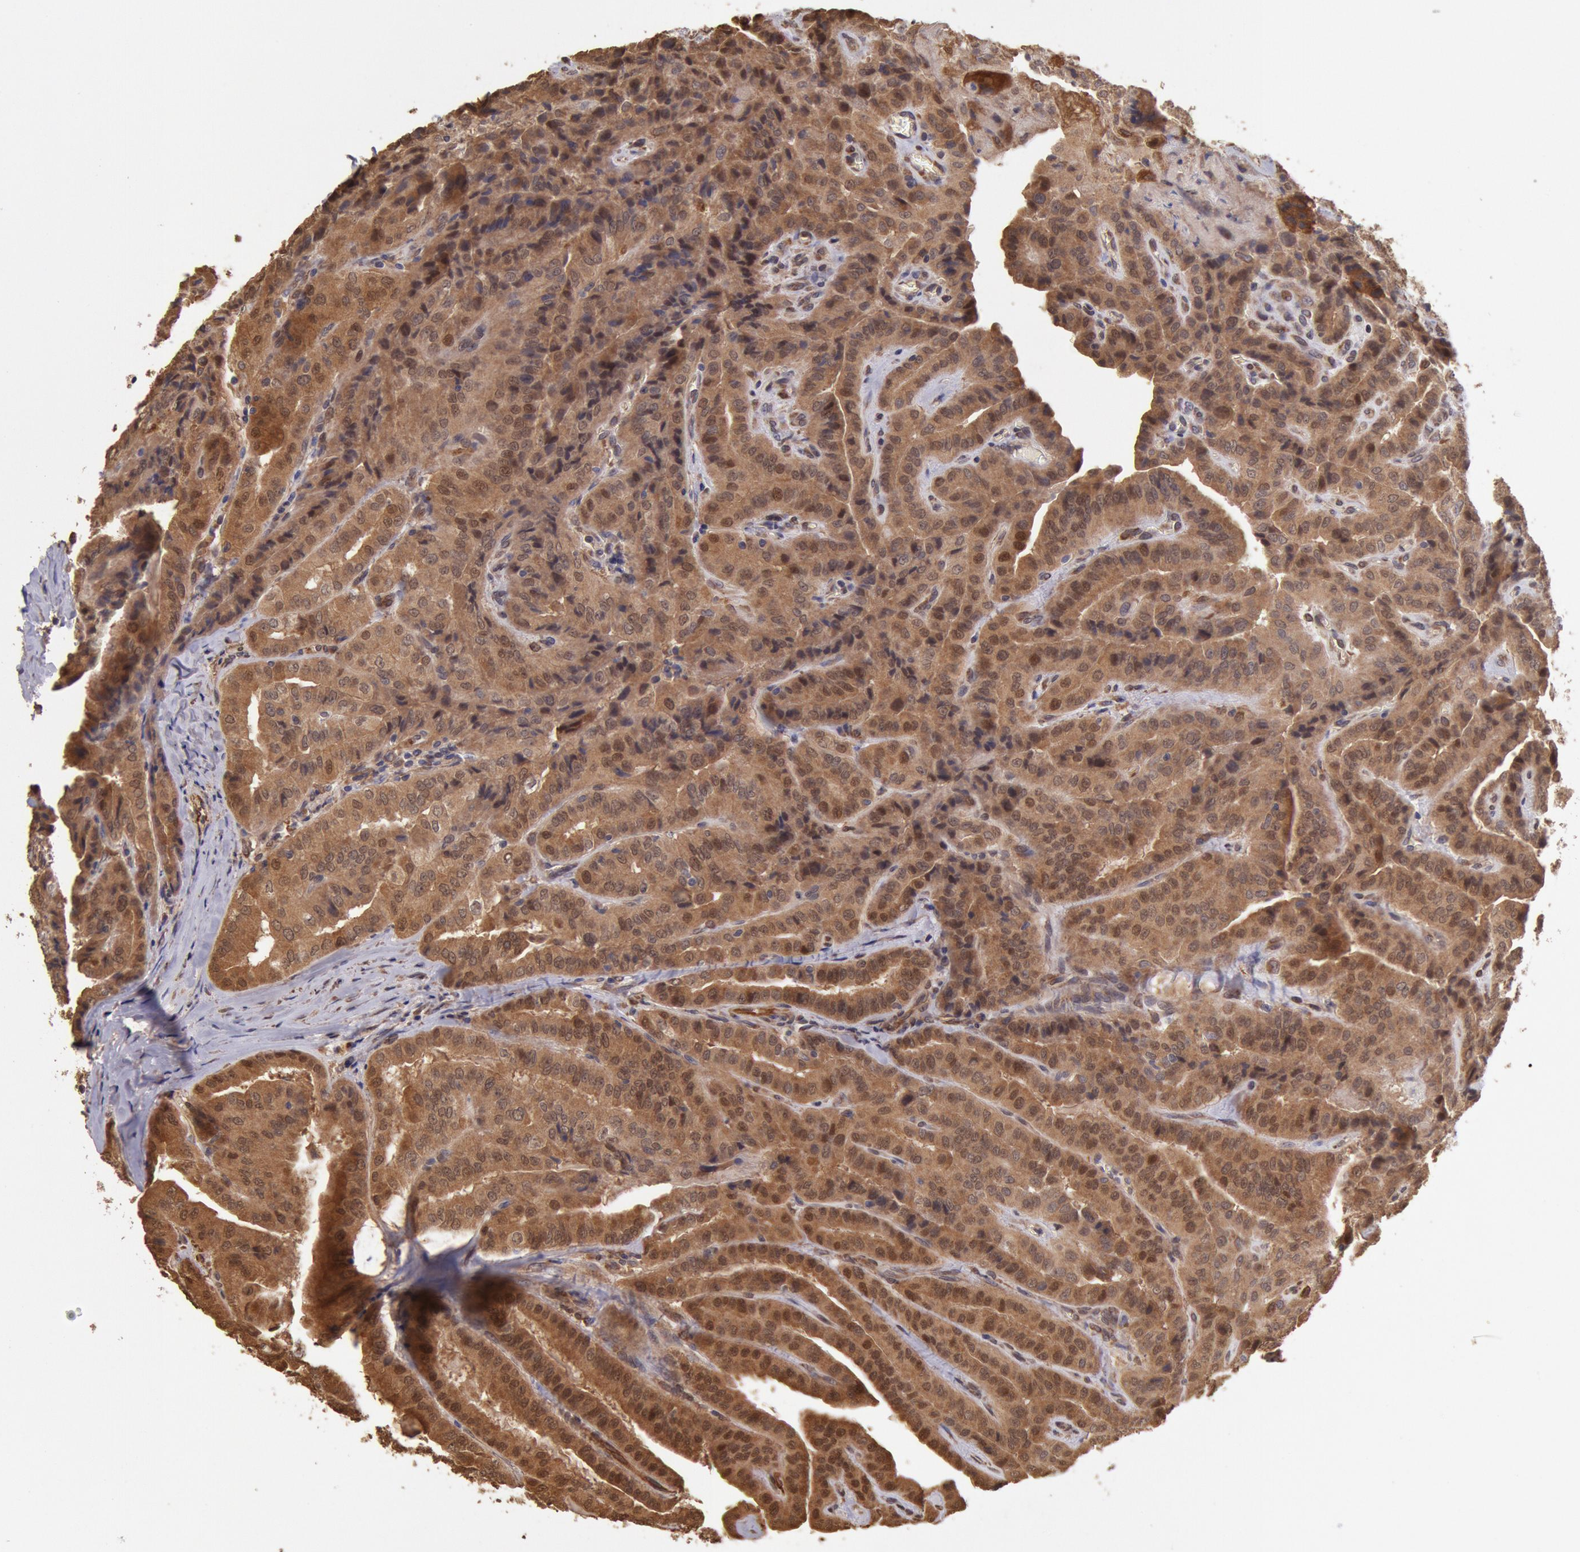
{"staining": {"intensity": "strong", "quantity": ">75%", "location": "cytoplasmic/membranous,nuclear"}, "tissue": "thyroid cancer", "cell_type": "Tumor cells", "image_type": "cancer", "snomed": [{"axis": "morphology", "description": "Papillary adenocarcinoma, NOS"}, {"axis": "topography", "description": "Thyroid gland"}], "caption": "This is an image of IHC staining of thyroid cancer, which shows strong staining in the cytoplasmic/membranous and nuclear of tumor cells.", "gene": "COMT", "patient": {"sex": "female", "age": 71}}